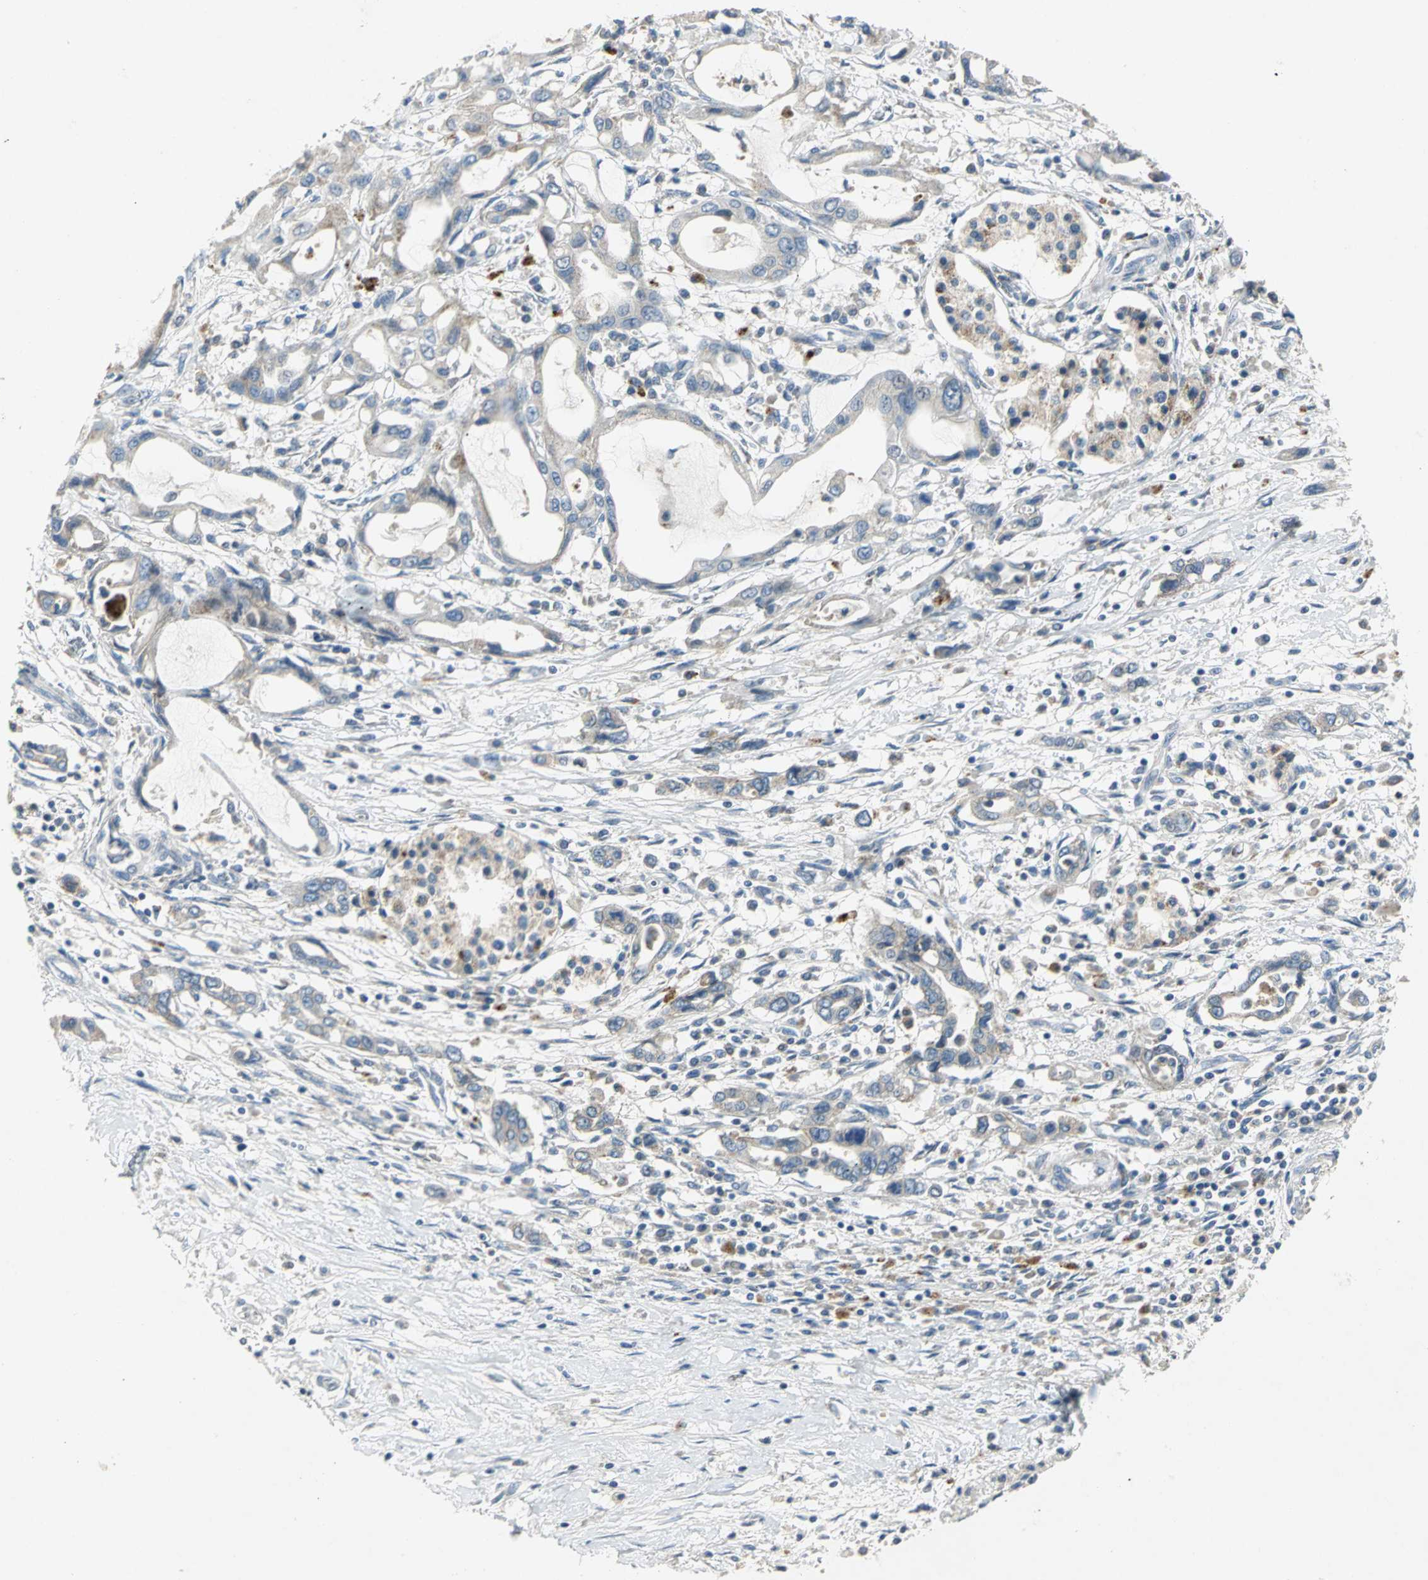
{"staining": {"intensity": "weak", "quantity": ">75%", "location": "cytoplasmic/membranous"}, "tissue": "pancreatic cancer", "cell_type": "Tumor cells", "image_type": "cancer", "snomed": [{"axis": "morphology", "description": "Adenocarcinoma, NOS"}, {"axis": "topography", "description": "Pancreas"}], "caption": "This histopathology image shows pancreatic cancer (adenocarcinoma) stained with immunohistochemistry (IHC) to label a protein in brown. The cytoplasmic/membranous of tumor cells show weak positivity for the protein. Nuclei are counter-stained blue.", "gene": "SPPL2B", "patient": {"sex": "female", "age": 57}}